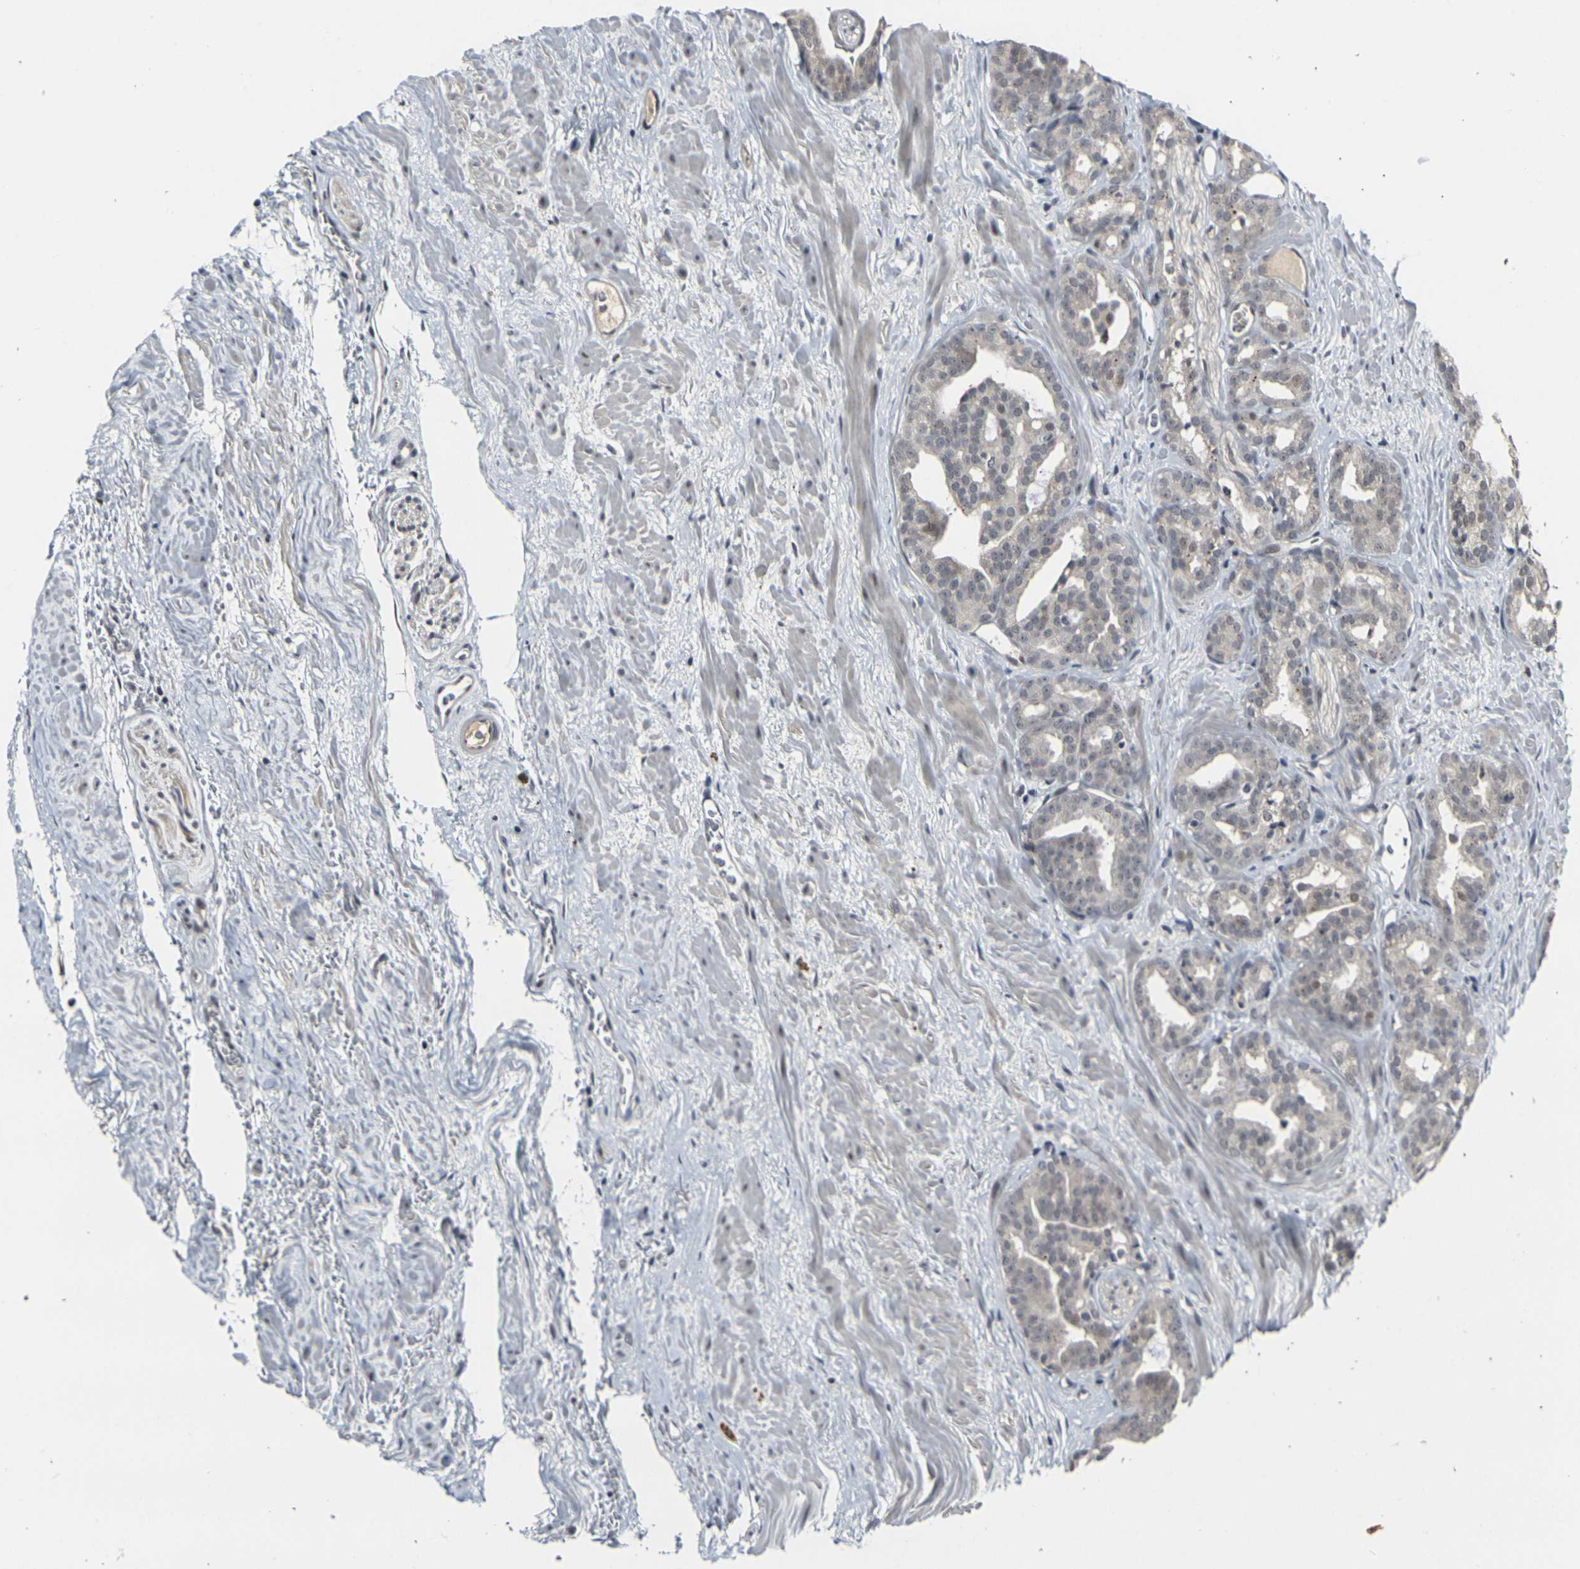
{"staining": {"intensity": "weak", "quantity": "<25%", "location": "cytoplasmic/membranous,nuclear"}, "tissue": "prostate cancer", "cell_type": "Tumor cells", "image_type": "cancer", "snomed": [{"axis": "morphology", "description": "Adenocarcinoma, Low grade"}, {"axis": "topography", "description": "Prostate"}], "caption": "Image shows no significant protein staining in tumor cells of prostate low-grade adenocarcinoma. (Brightfield microscopy of DAB IHC at high magnification).", "gene": "GPR19", "patient": {"sex": "male", "age": 63}}